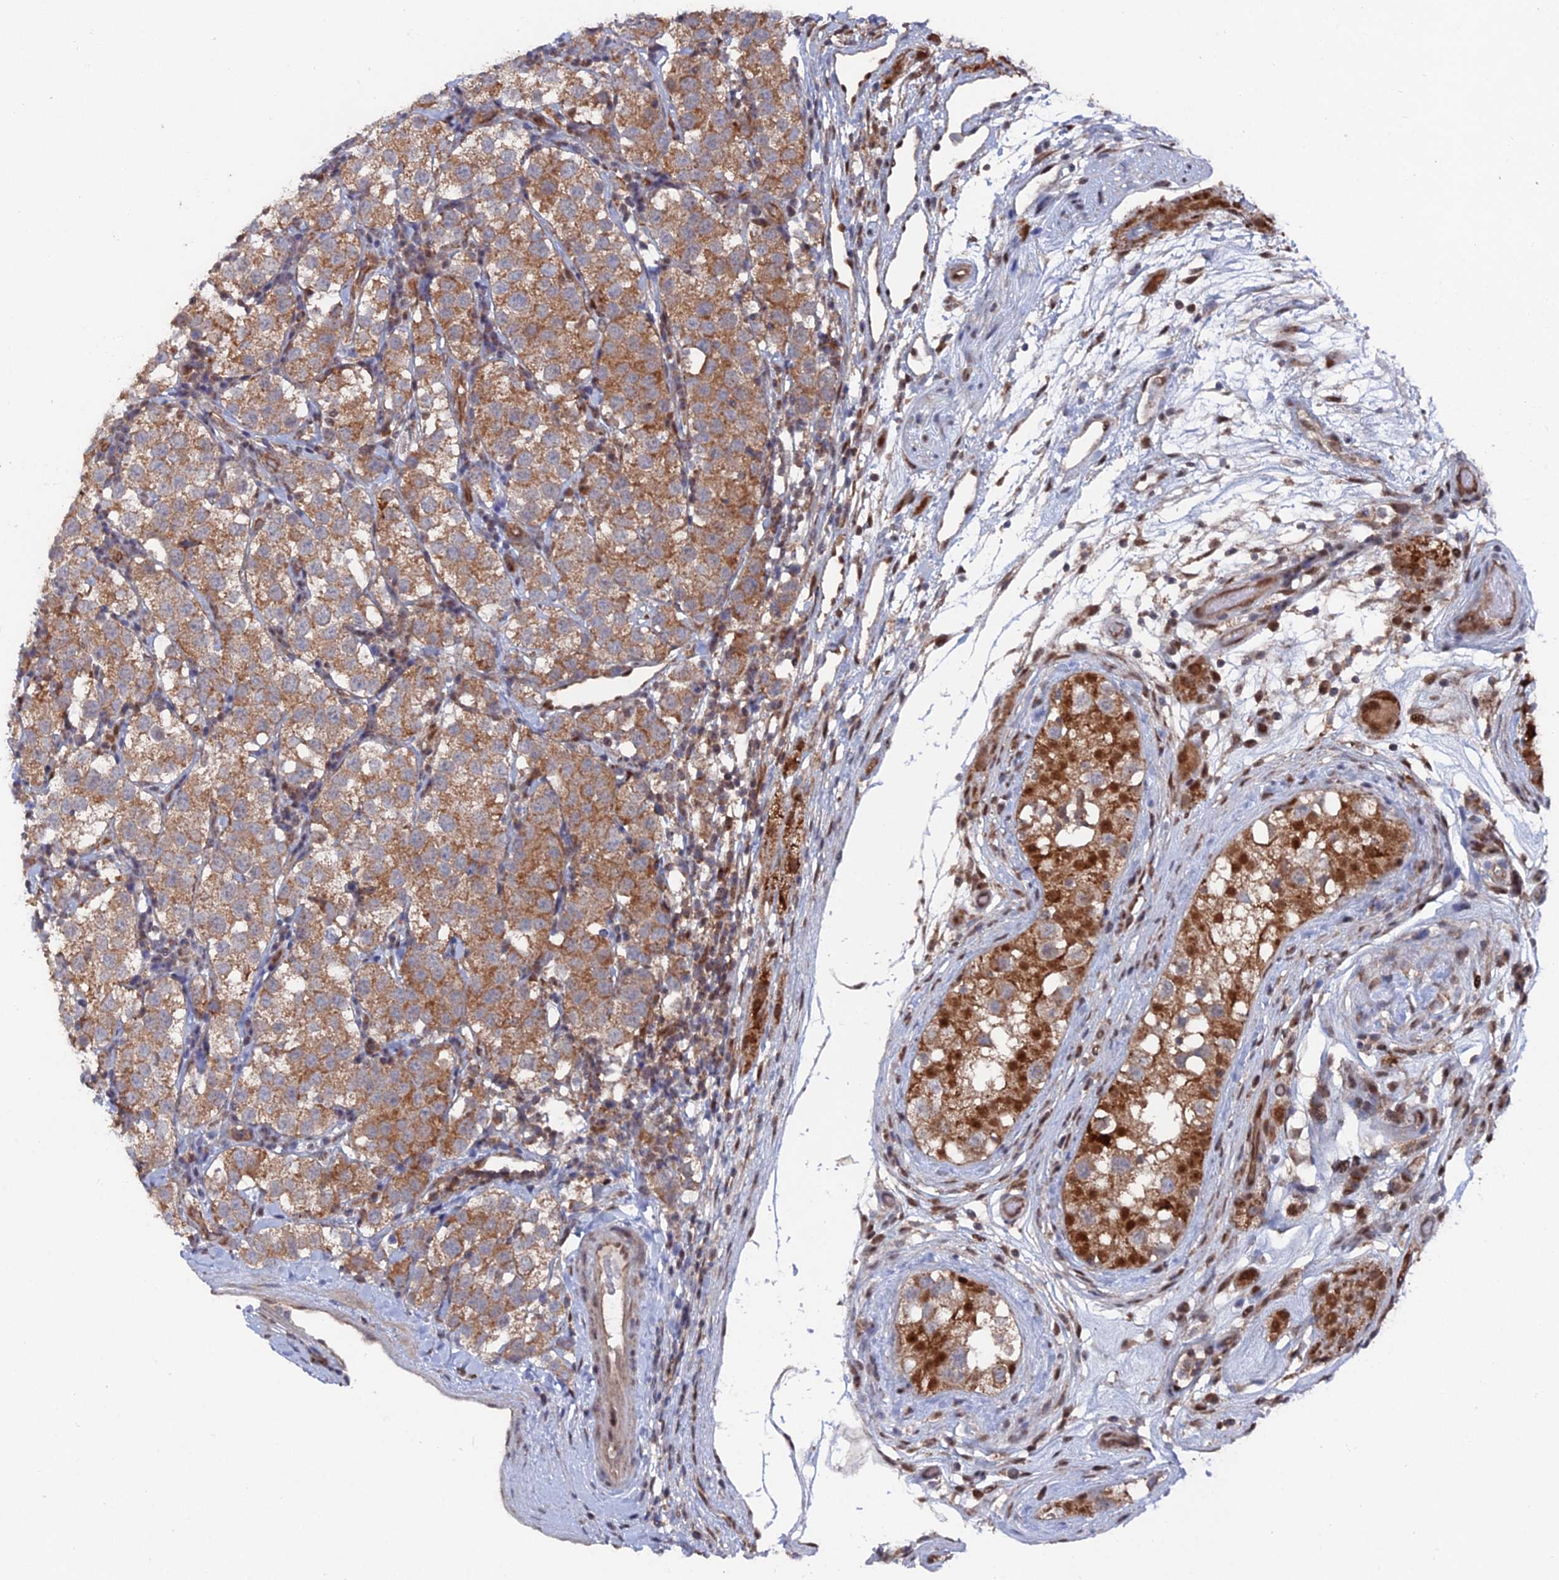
{"staining": {"intensity": "moderate", "quantity": "25%-75%", "location": "cytoplasmic/membranous"}, "tissue": "testis cancer", "cell_type": "Tumor cells", "image_type": "cancer", "snomed": [{"axis": "morphology", "description": "Seminoma, NOS"}, {"axis": "topography", "description": "Testis"}], "caption": "IHC staining of testis seminoma, which reveals medium levels of moderate cytoplasmic/membranous positivity in about 25%-75% of tumor cells indicating moderate cytoplasmic/membranous protein positivity. The staining was performed using DAB (brown) for protein detection and nuclei were counterstained in hematoxylin (blue).", "gene": "UNC5D", "patient": {"sex": "male", "age": 34}}